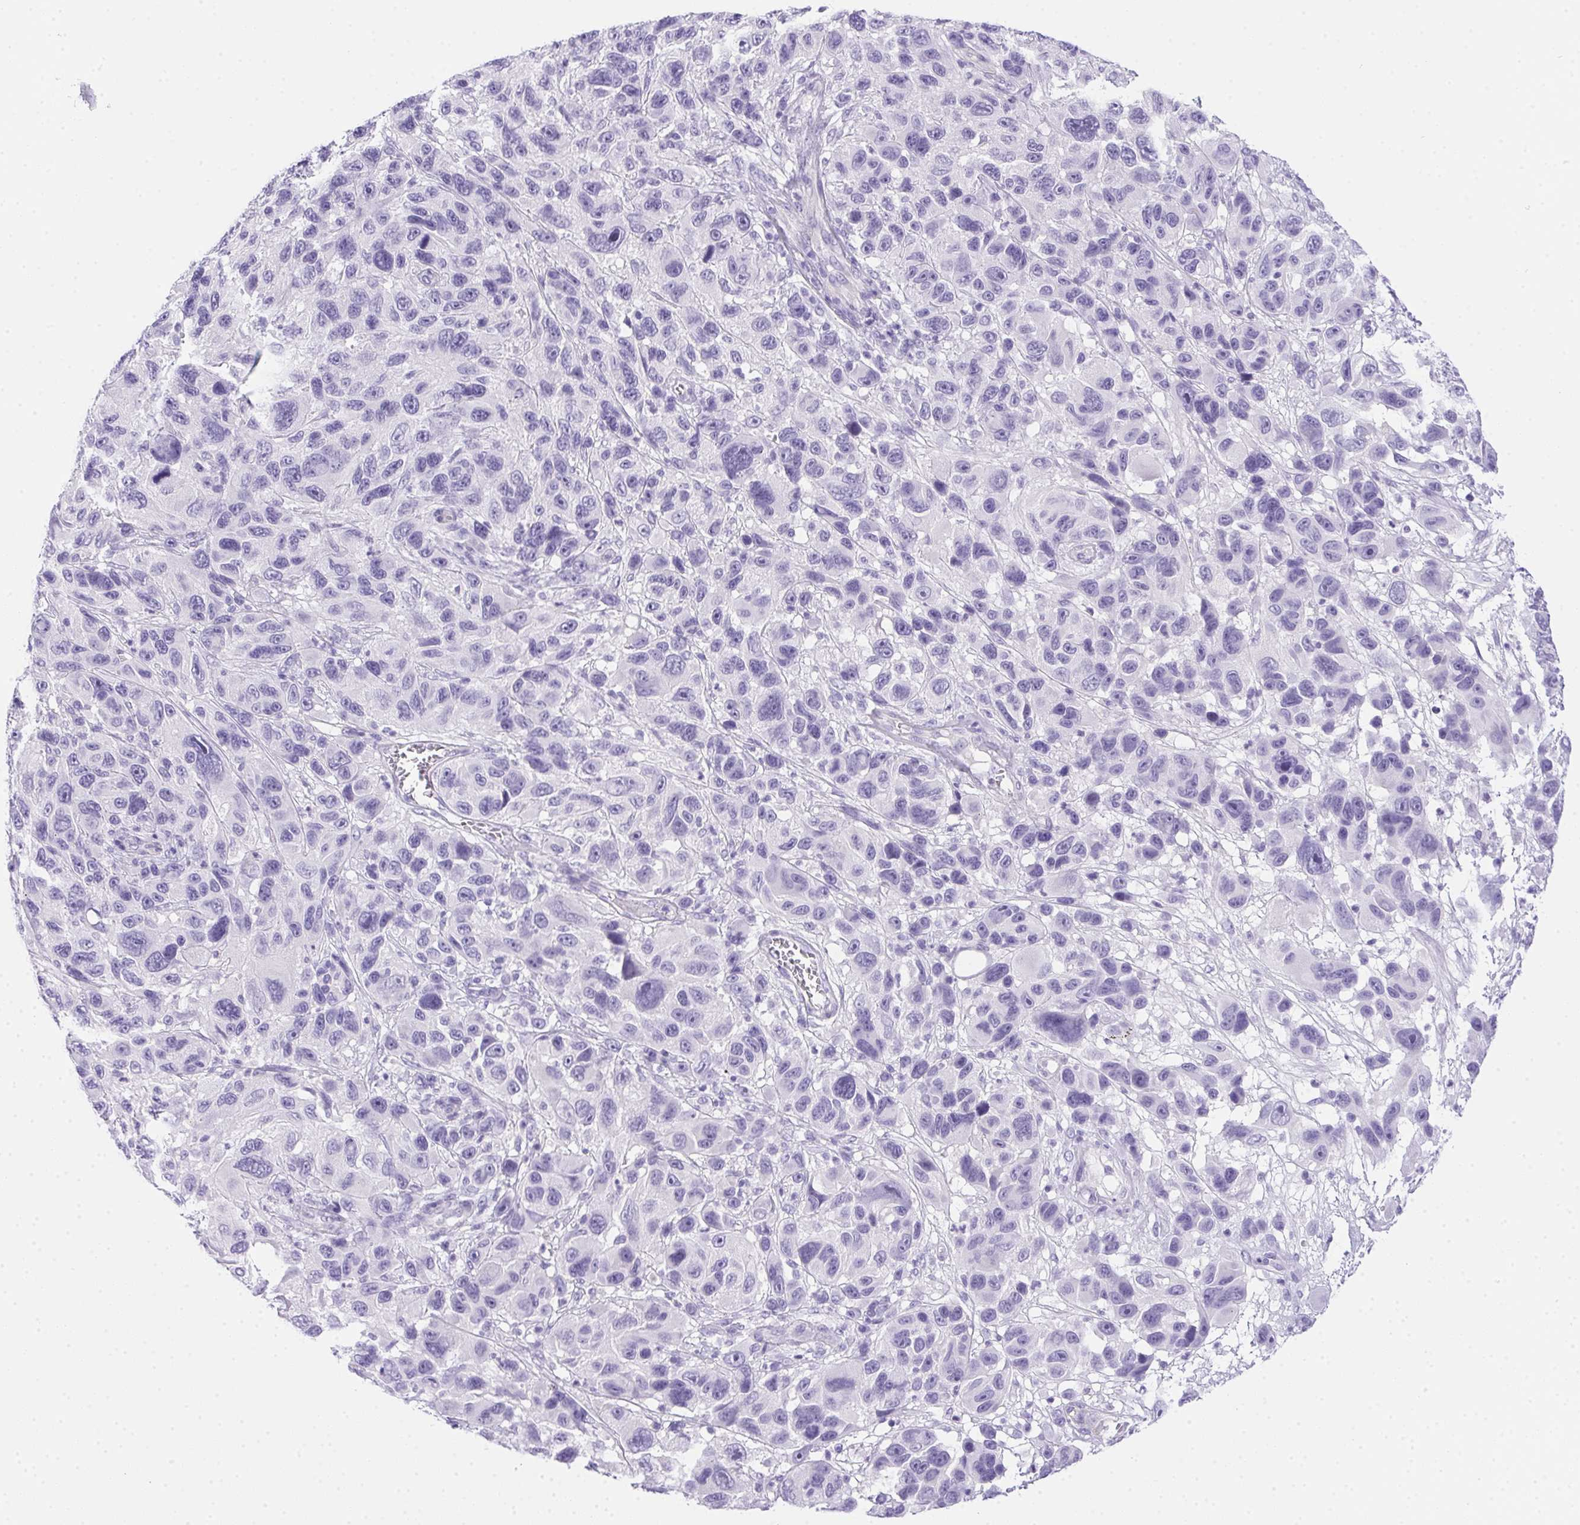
{"staining": {"intensity": "negative", "quantity": "none", "location": "none"}, "tissue": "melanoma", "cell_type": "Tumor cells", "image_type": "cancer", "snomed": [{"axis": "morphology", "description": "Malignant melanoma, NOS"}, {"axis": "topography", "description": "Skin"}], "caption": "Malignant melanoma was stained to show a protein in brown. There is no significant staining in tumor cells.", "gene": "SPACA5B", "patient": {"sex": "male", "age": 53}}